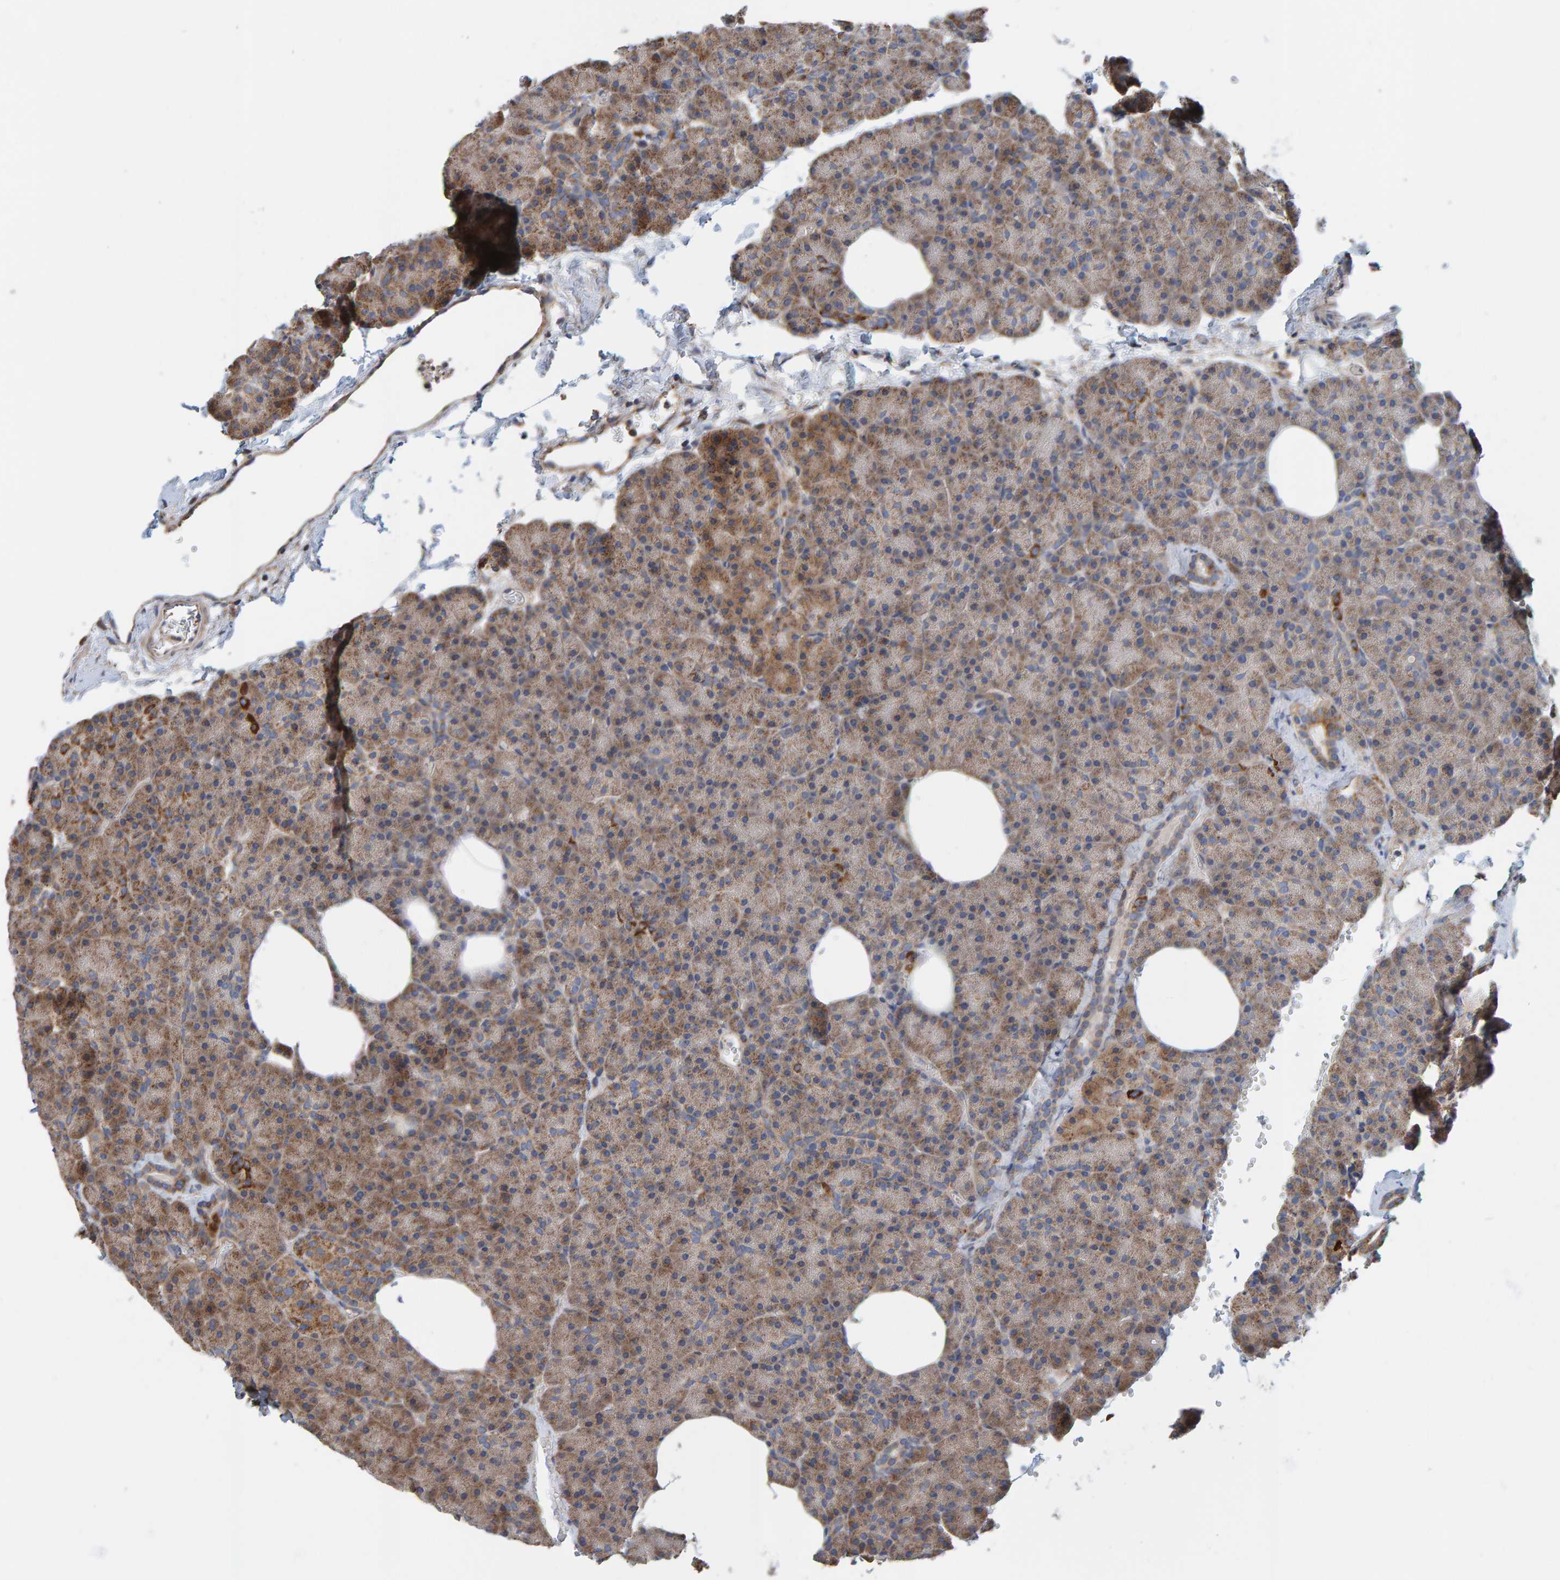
{"staining": {"intensity": "moderate", "quantity": "25%-75%", "location": "cytoplasmic/membranous"}, "tissue": "pancreas", "cell_type": "Exocrine glandular cells", "image_type": "normal", "snomed": [{"axis": "morphology", "description": "Normal tissue, NOS"}, {"axis": "morphology", "description": "Carcinoid, malignant, NOS"}, {"axis": "topography", "description": "Pancreas"}], "caption": "Pancreas stained for a protein (brown) exhibits moderate cytoplasmic/membranous positive staining in approximately 25%-75% of exocrine glandular cells.", "gene": "MRPL45", "patient": {"sex": "female", "age": 35}}